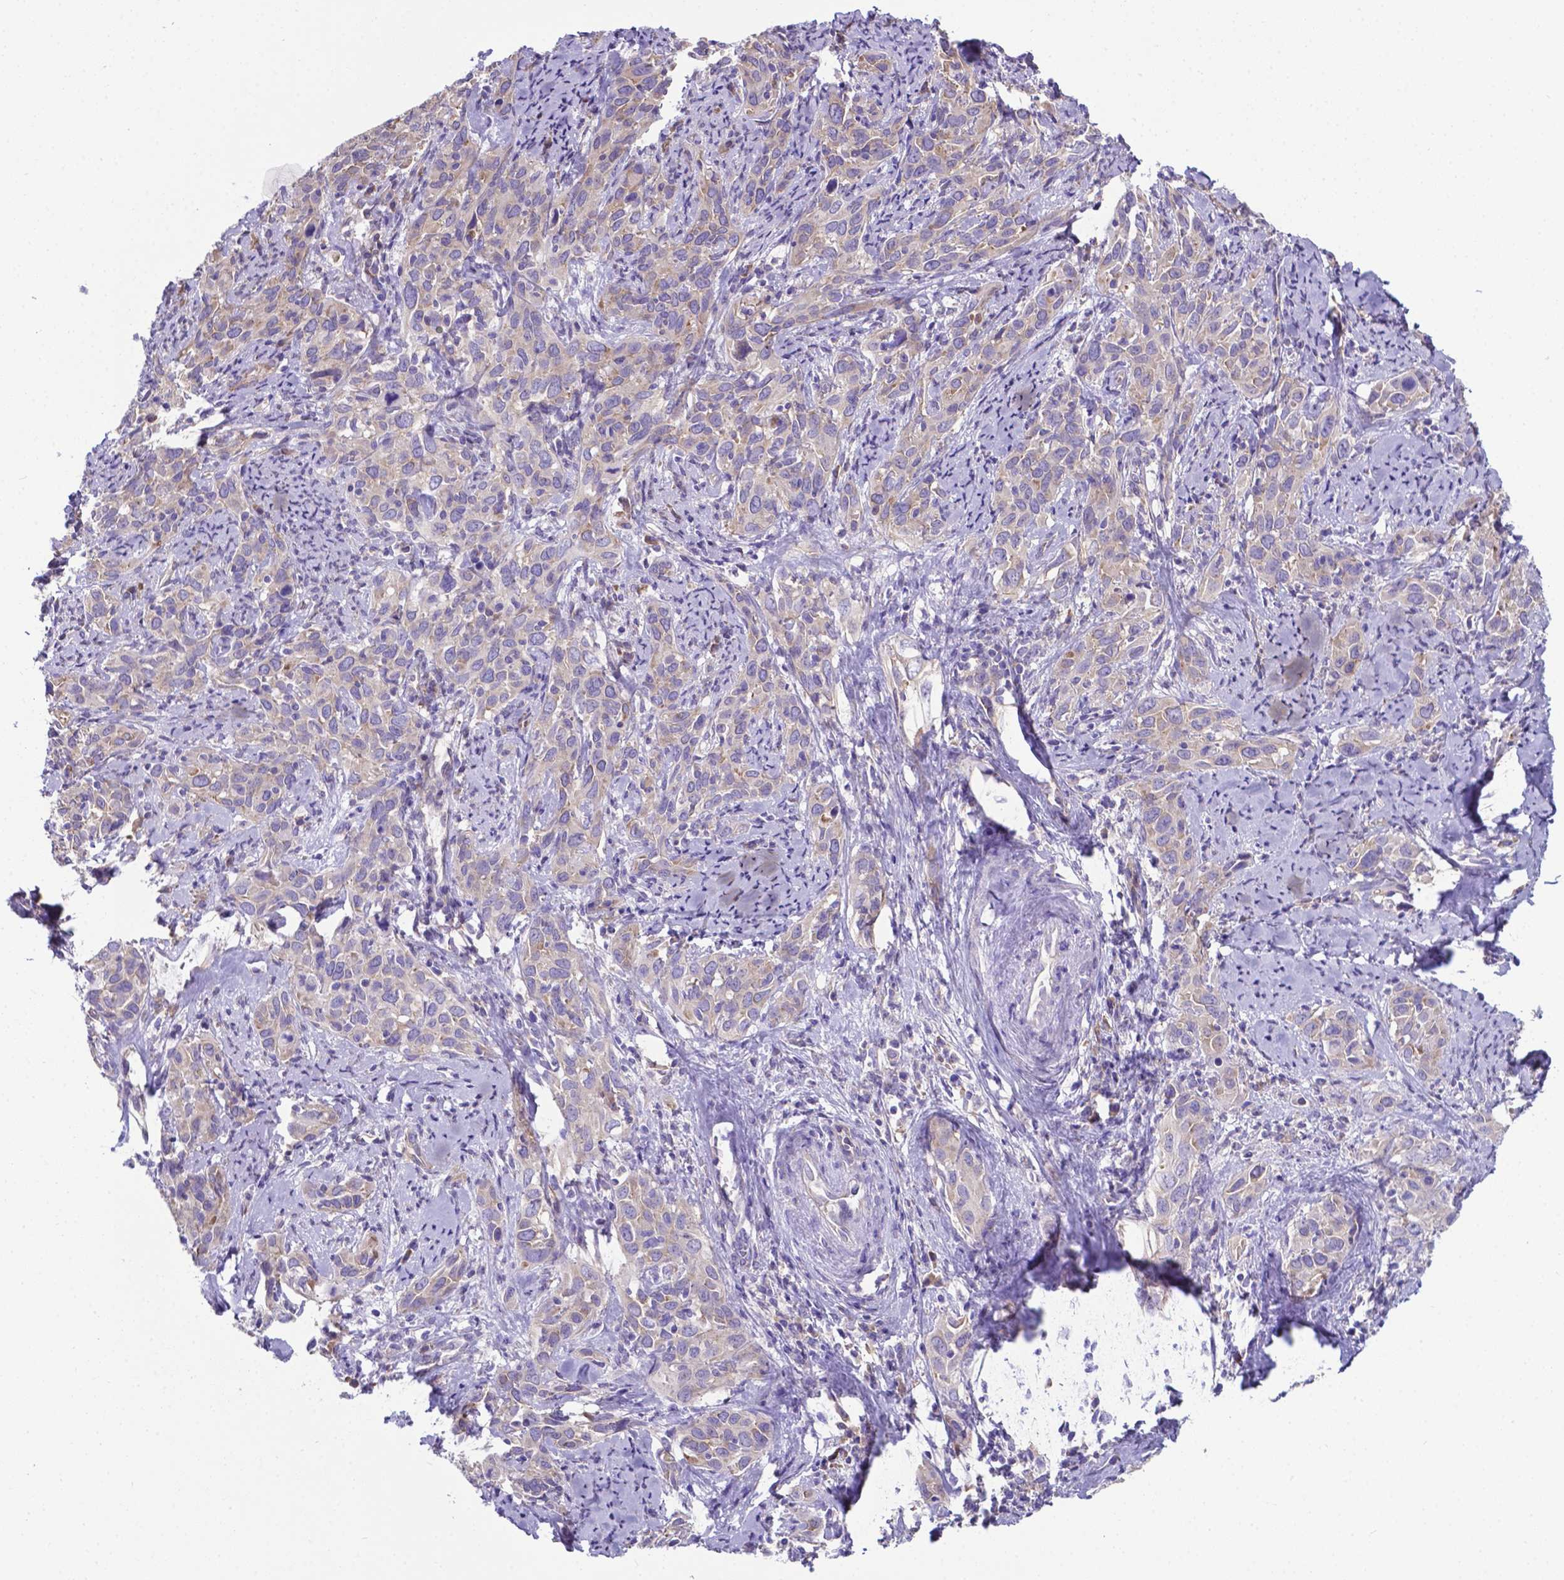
{"staining": {"intensity": "weak", "quantity": ">75%", "location": "cytoplasmic/membranous"}, "tissue": "cervical cancer", "cell_type": "Tumor cells", "image_type": "cancer", "snomed": [{"axis": "morphology", "description": "Squamous cell carcinoma, NOS"}, {"axis": "topography", "description": "Cervix"}], "caption": "Cervical cancer (squamous cell carcinoma) stained with a protein marker shows weak staining in tumor cells.", "gene": "RPL6", "patient": {"sex": "female", "age": 51}}